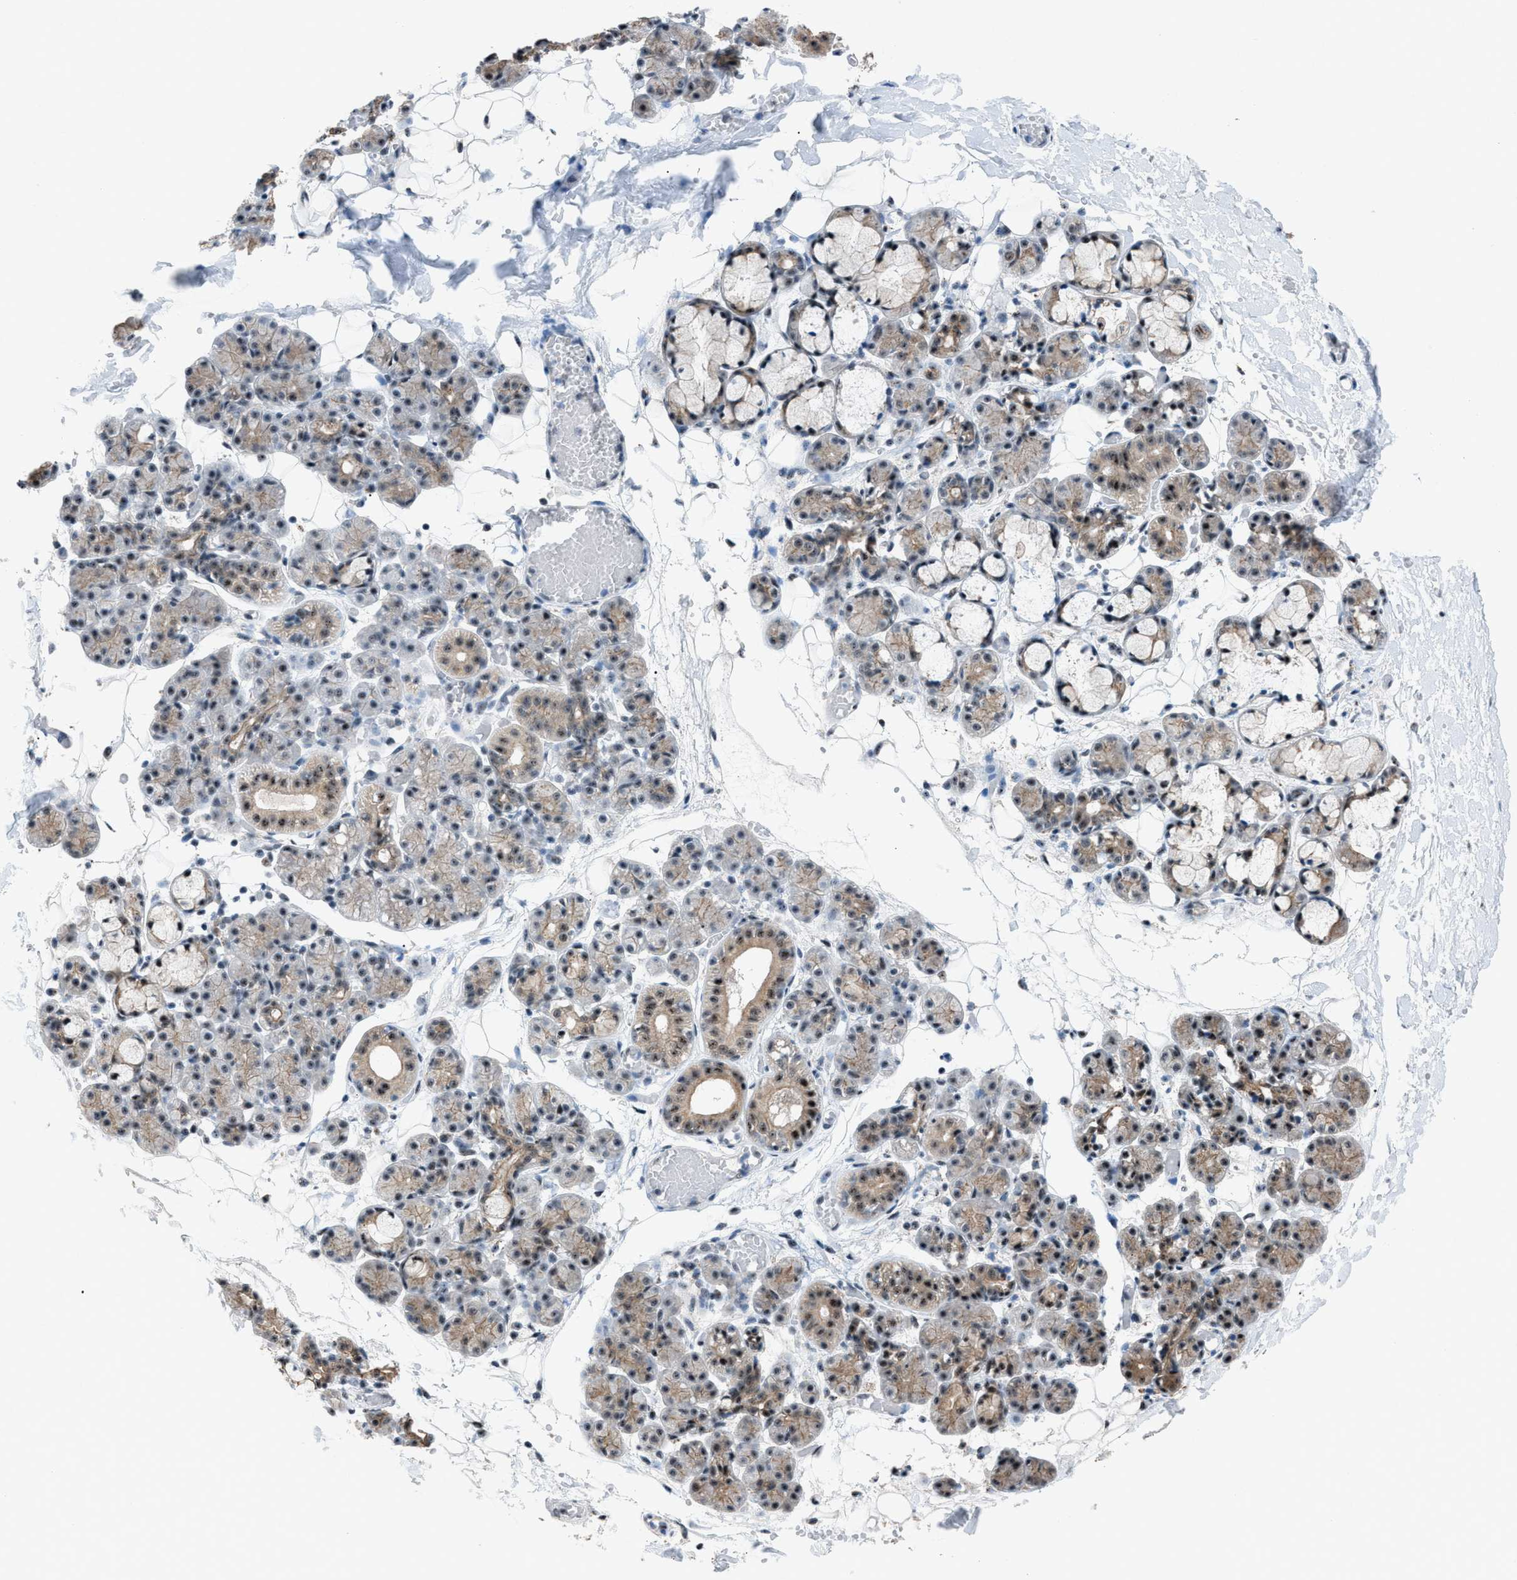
{"staining": {"intensity": "moderate", "quantity": "25%-75%", "location": "nuclear"}, "tissue": "salivary gland", "cell_type": "Glandular cells", "image_type": "normal", "snomed": [{"axis": "morphology", "description": "Normal tissue, NOS"}, {"axis": "topography", "description": "Salivary gland"}], "caption": "Moderate nuclear expression is identified in approximately 25%-75% of glandular cells in benign salivary gland. (DAB IHC with brightfield microscopy, high magnification).", "gene": "CENPP", "patient": {"sex": "male", "age": 63}}